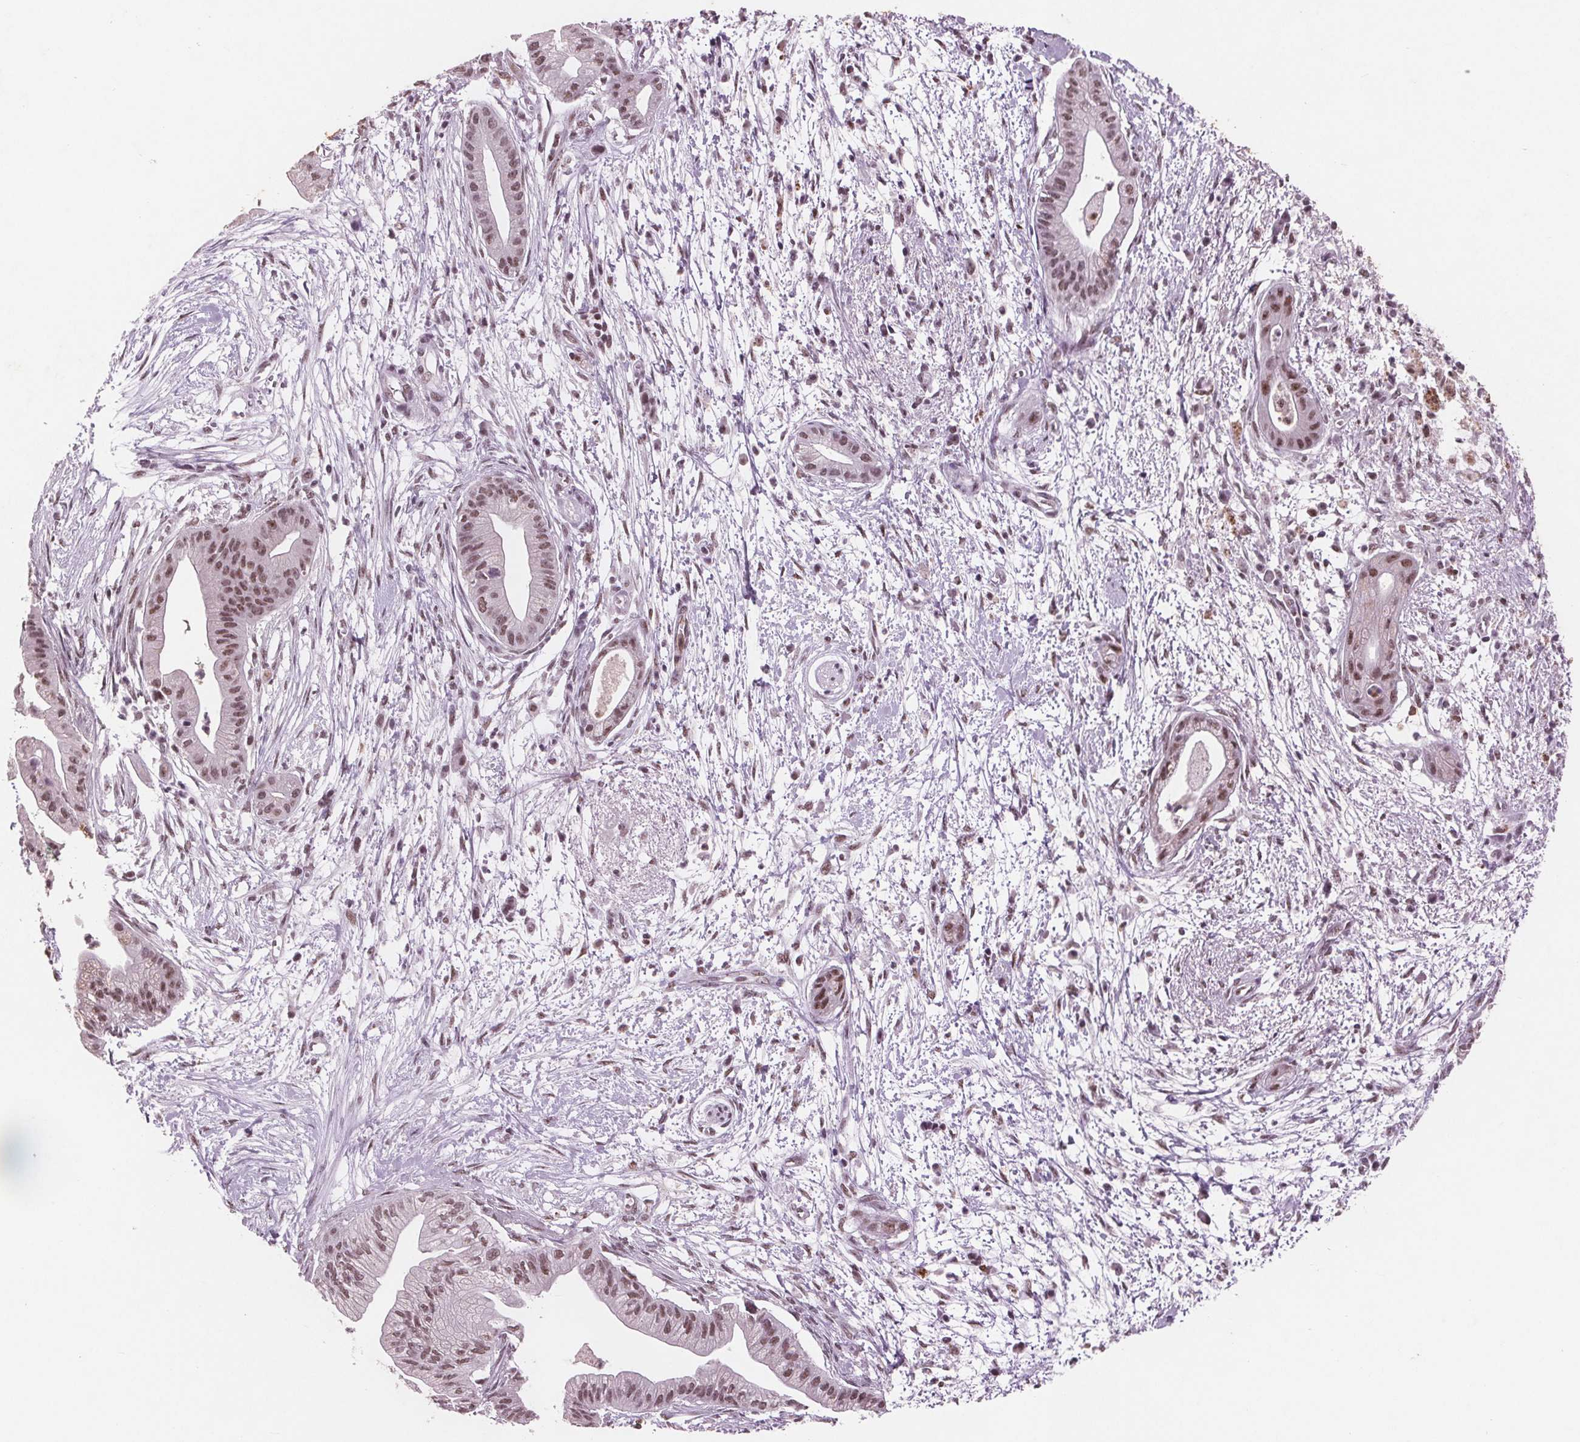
{"staining": {"intensity": "moderate", "quantity": ">75%", "location": "nuclear"}, "tissue": "pancreatic cancer", "cell_type": "Tumor cells", "image_type": "cancer", "snomed": [{"axis": "morphology", "description": "Normal tissue, NOS"}, {"axis": "morphology", "description": "Adenocarcinoma, NOS"}, {"axis": "topography", "description": "Lymph node"}, {"axis": "topography", "description": "Pancreas"}], "caption": "Moderate nuclear protein positivity is seen in about >75% of tumor cells in pancreatic cancer (adenocarcinoma).", "gene": "RPS6KA2", "patient": {"sex": "female", "age": 58}}